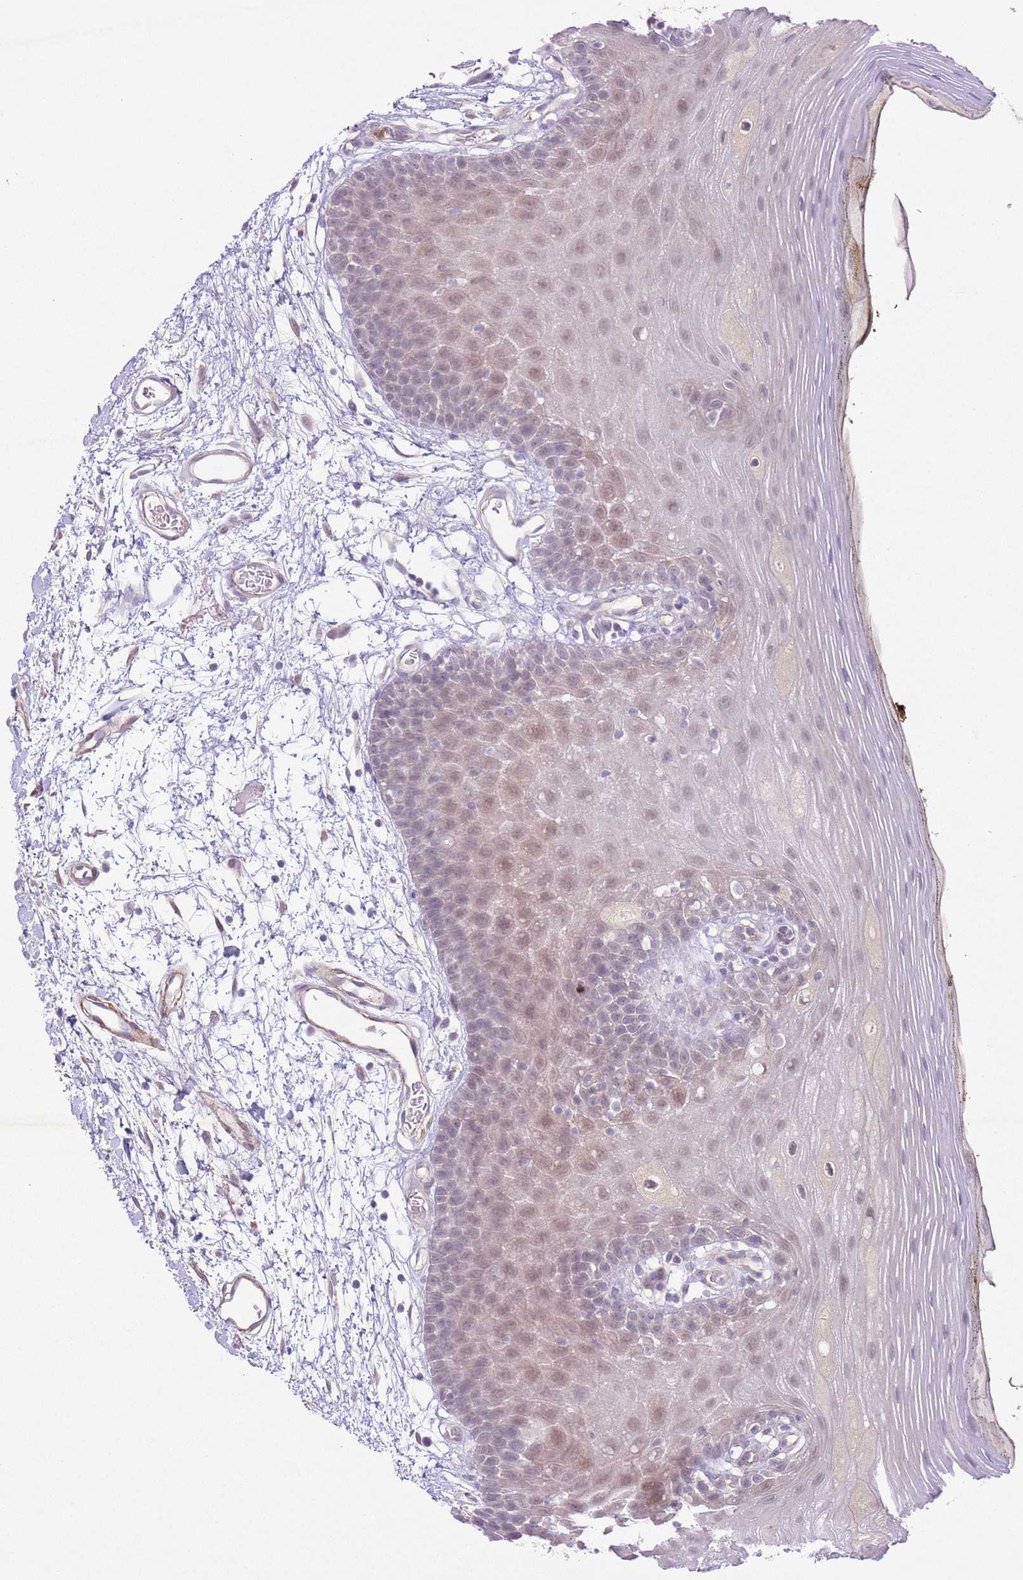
{"staining": {"intensity": "moderate", "quantity": "<25%", "location": "cytoplasmic/membranous,nuclear"}, "tissue": "oral mucosa", "cell_type": "Squamous epithelial cells", "image_type": "normal", "snomed": [{"axis": "morphology", "description": "Normal tissue, NOS"}, {"axis": "topography", "description": "Oral tissue"}, {"axis": "topography", "description": "Tounge, NOS"}], "caption": "Immunohistochemical staining of normal oral mucosa demonstrates moderate cytoplasmic/membranous,nuclear protein expression in about <25% of squamous epithelial cells. (IHC, brightfield microscopy, high magnification).", "gene": "CCNI", "patient": {"sex": "female", "age": 81}}